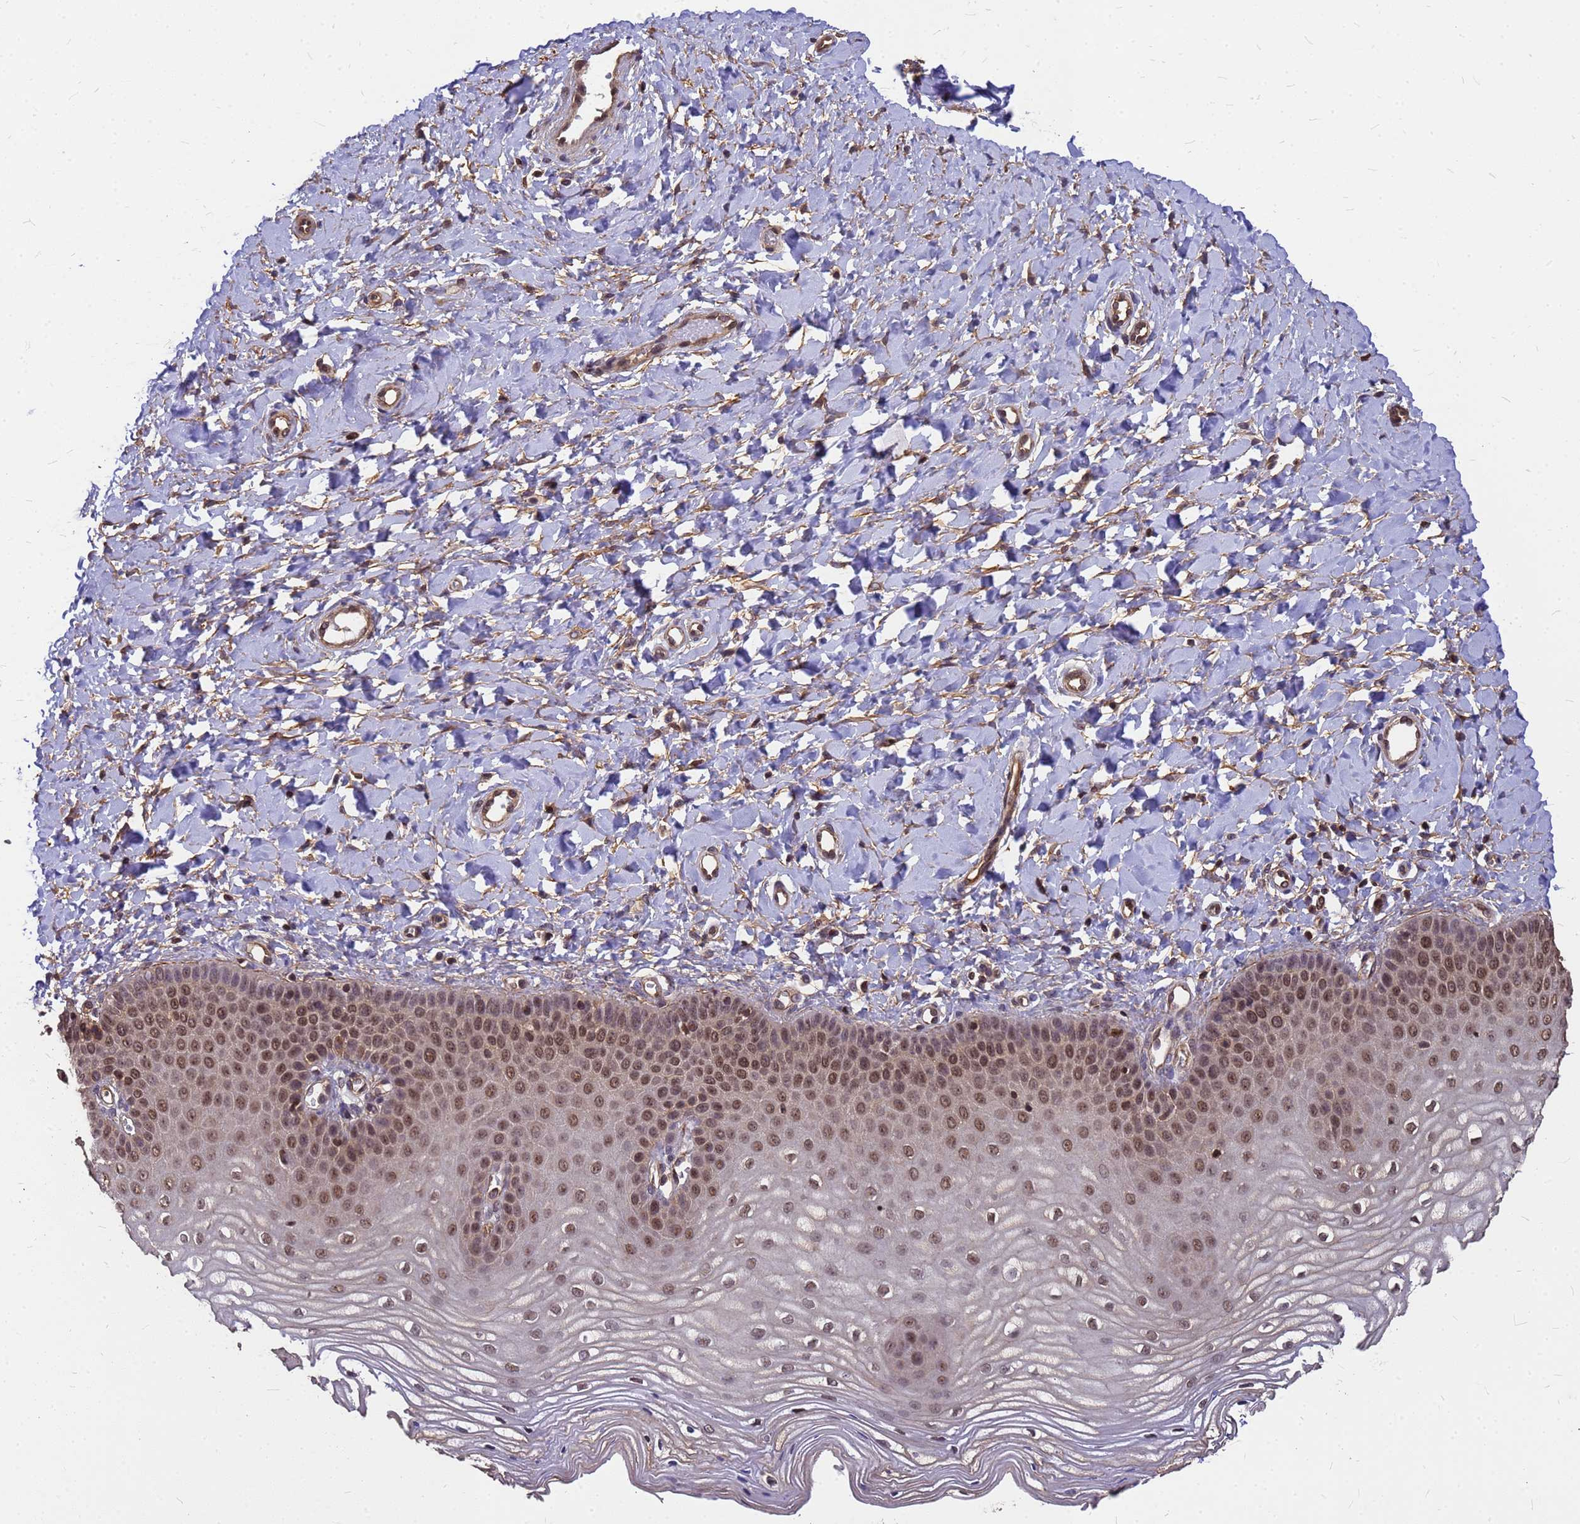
{"staining": {"intensity": "strong", "quantity": ">75%", "location": "nuclear"}, "tissue": "vagina", "cell_type": "Squamous epithelial cells", "image_type": "normal", "snomed": [{"axis": "morphology", "description": "Normal tissue, NOS"}, {"axis": "topography", "description": "Vagina"}, {"axis": "topography", "description": "Cervix"}], "caption": "This image exhibits benign vagina stained with immunohistochemistry (IHC) to label a protein in brown. The nuclear of squamous epithelial cells show strong positivity for the protein. Nuclei are counter-stained blue.", "gene": "C1orf35", "patient": {"sex": "female", "age": 40}}